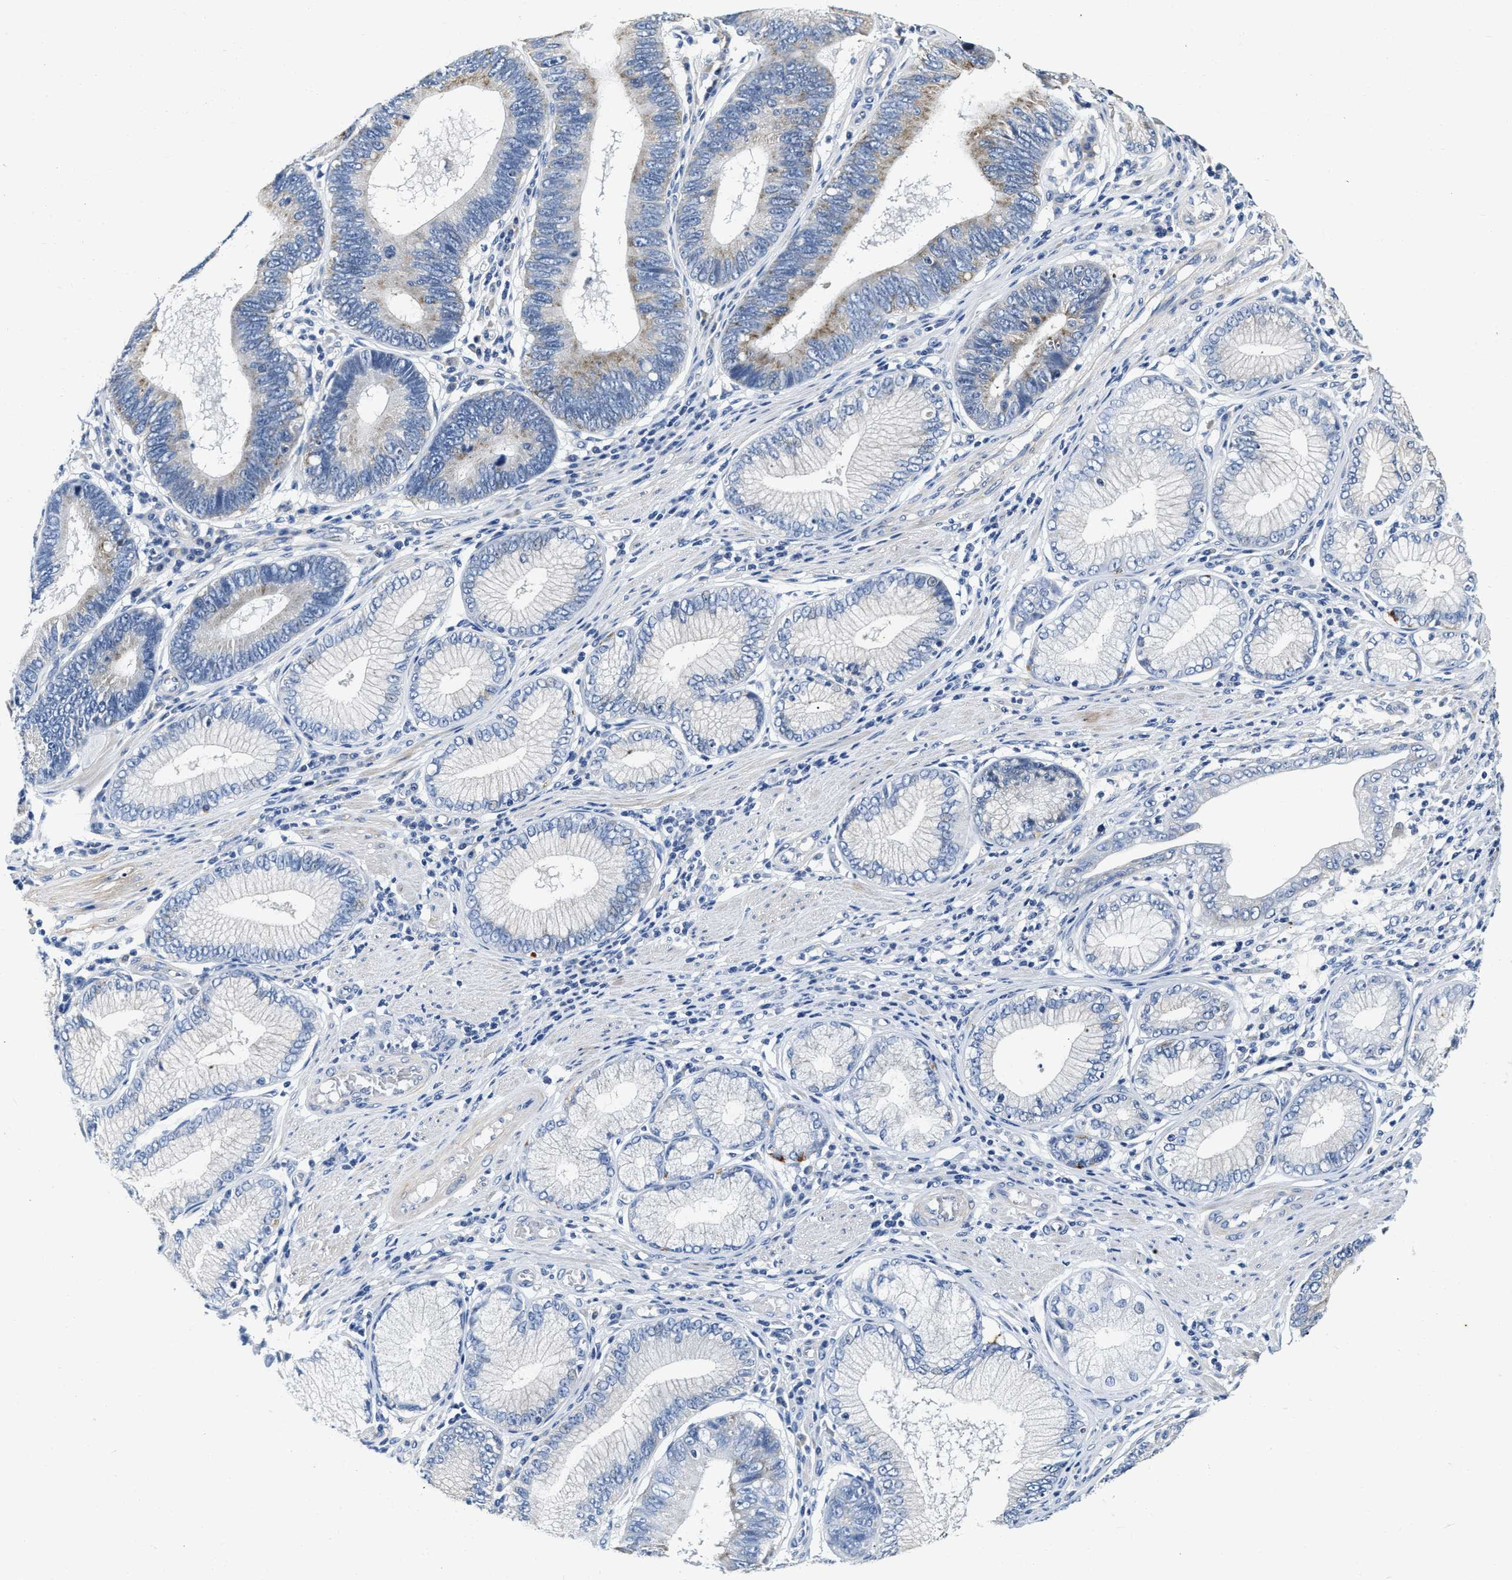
{"staining": {"intensity": "weak", "quantity": "25%-75%", "location": "cytoplasmic/membranous"}, "tissue": "stomach cancer", "cell_type": "Tumor cells", "image_type": "cancer", "snomed": [{"axis": "morphology", "description": "Adenocarcinoma, NOS"}, {"axis": "topography", "description": "Stomach"}], "caption": "Protein expression analysis of human stomach cancer reveals weak cytoplasmic/membranous staining in about 25%-75% of tumor cells.", "gene": "EIF2AK2", "patient": {"sex": "male", "age": 59}}